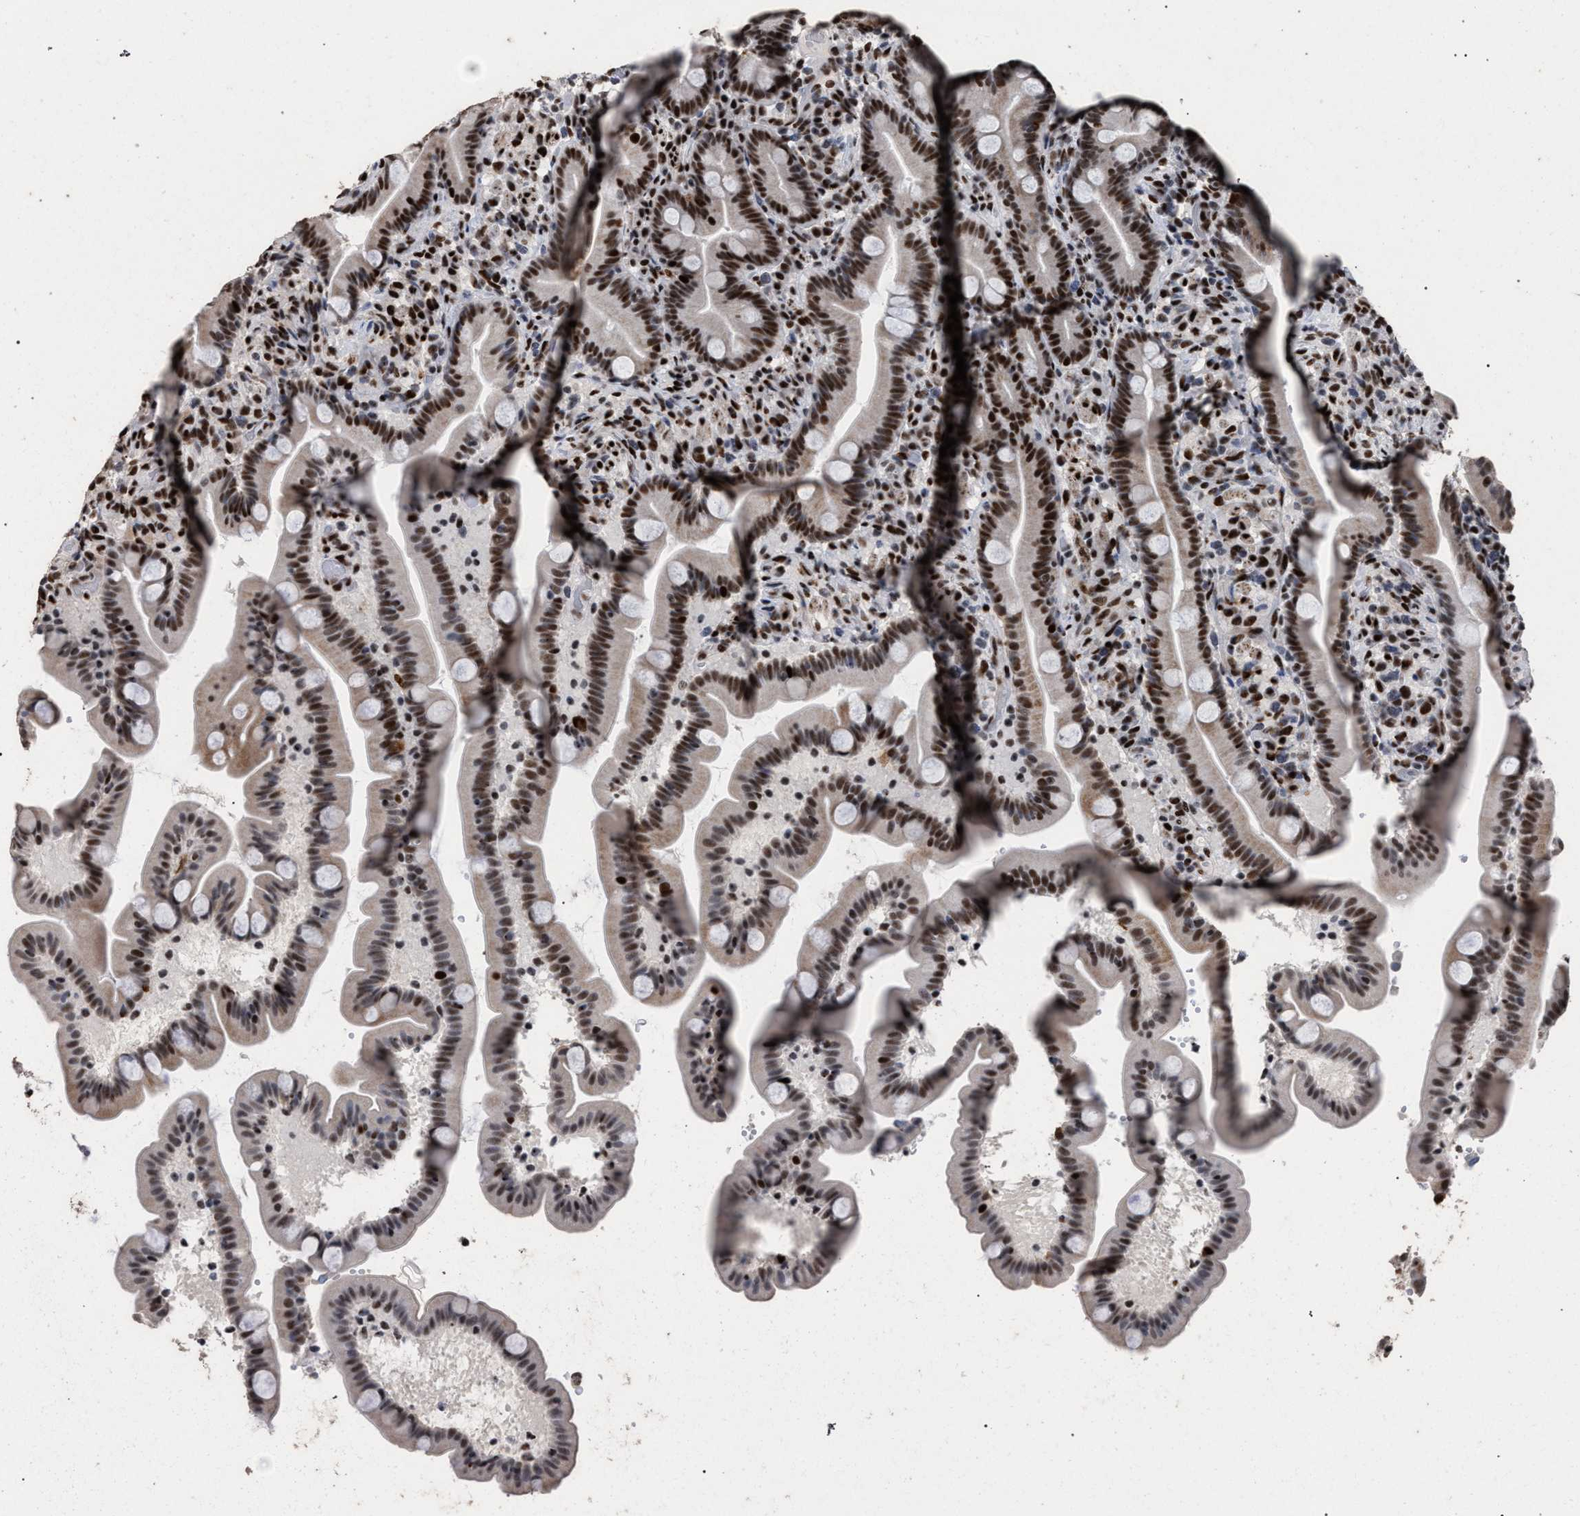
{"staining": {"intensity": "strong", "quantity": ">75%", "location": "nuclear"}, "tissue": "duodenum", "cell_type": "Glandular cells", "image_type": "normal", "snomed": [{"axis": "morphology", "description": "Normal tissue, NOS"}, {"axis": "topography", "description": "Duodenum"}], "caption": "Protein analysis of normal duodenum shows strong nuclear positivity in about >75% of glandular cells. (Stains: DAB in brown, nuclei in blue, Microscopy: brightfield microscopy at high magnification).", "gene": "TP53BP1", "patient": {"sex": "male", "age": 54}}